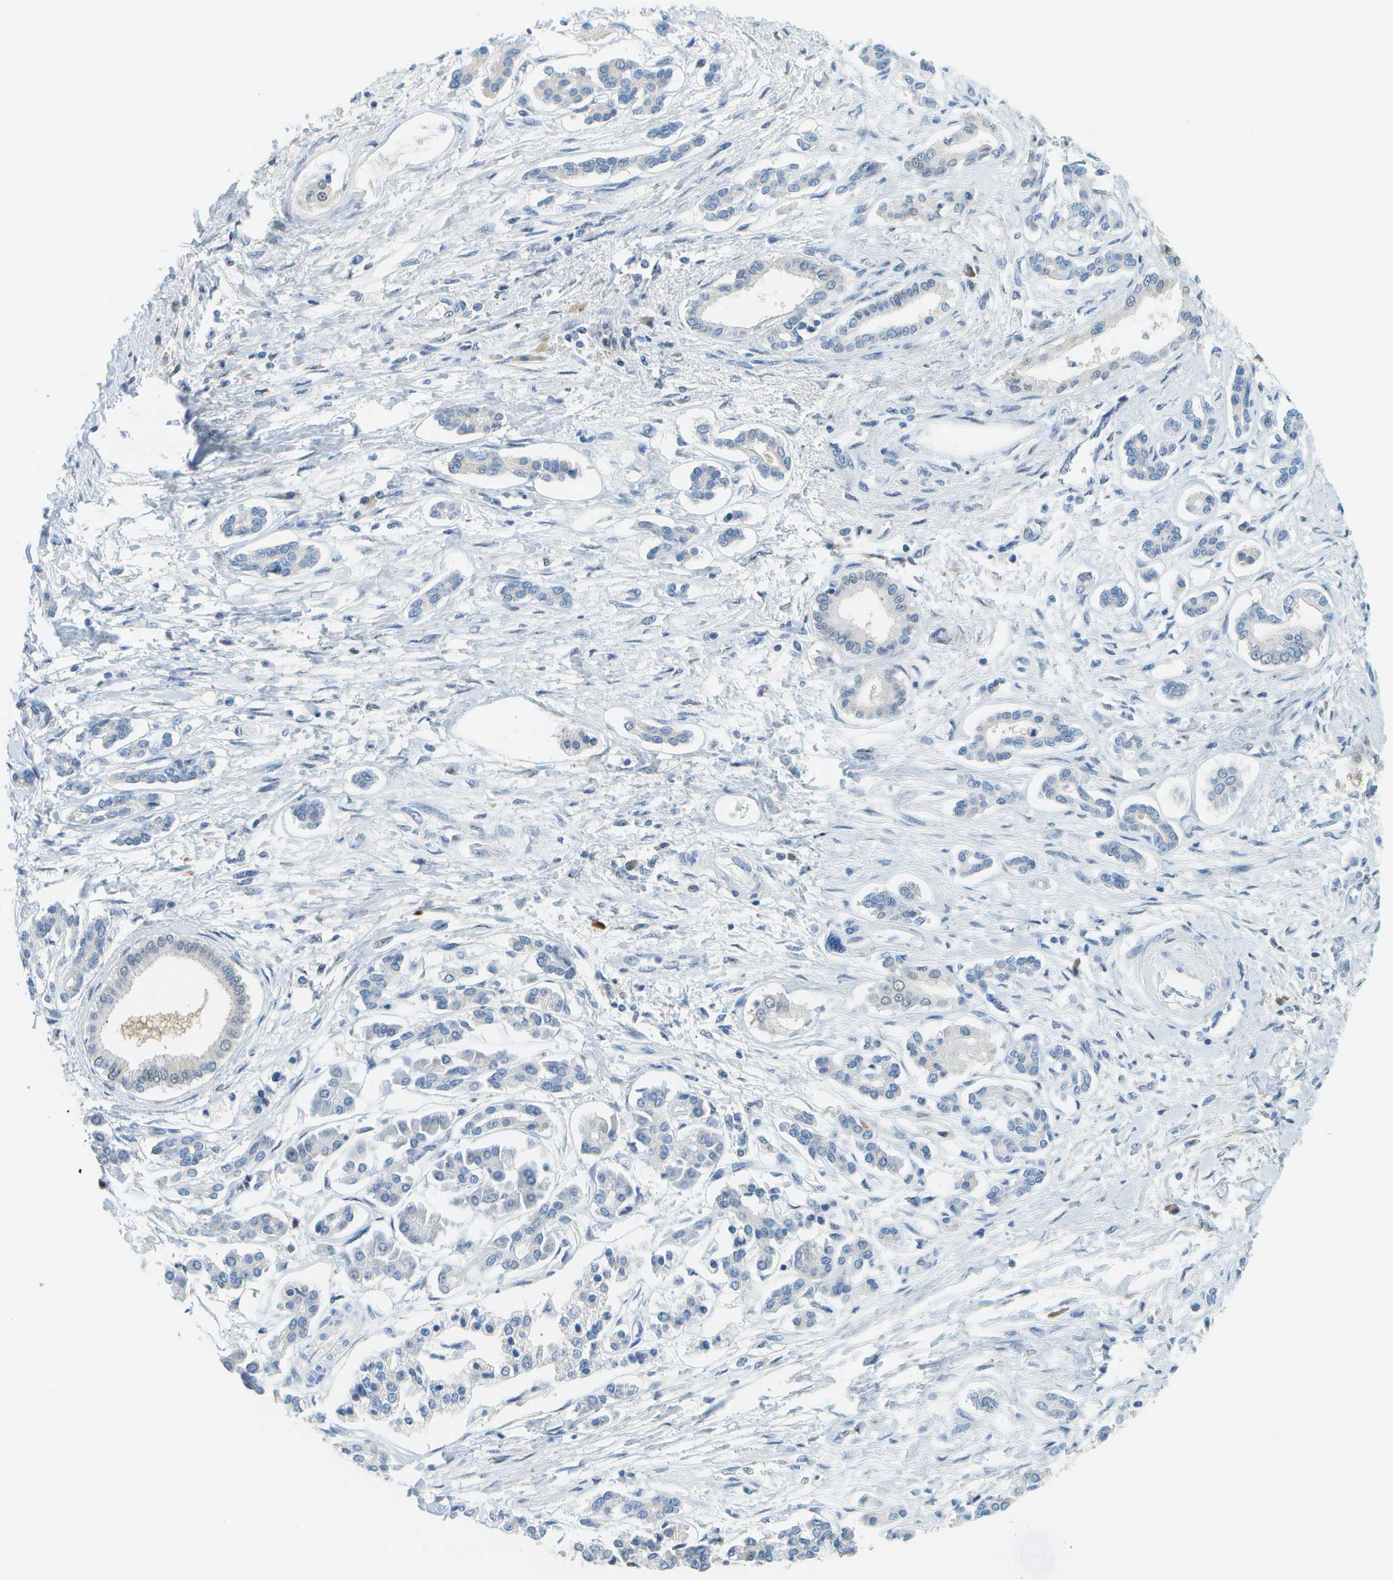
{"staining": {"intensity": "negative", "quantity": "none", "location": "none"}, "tissue": "pancreatic cancer", "cell_type": "Tumor cells", "image_type": "cancer", "snomed": [{"axis": "morphology", "description": "Adenocarcinoma, NOS"}, {"axis": "topography", "description": "Pancreas"}], "caption": "An immunohistochemistry histopathology image of pancreatic cancer (adenocarcinoma) is shown. There is no staining in tumor cells of pancreatic cancer (adenocarcinoma).", "gene": "PTGIS", "patient": {"sex": "male", "age": 56}}